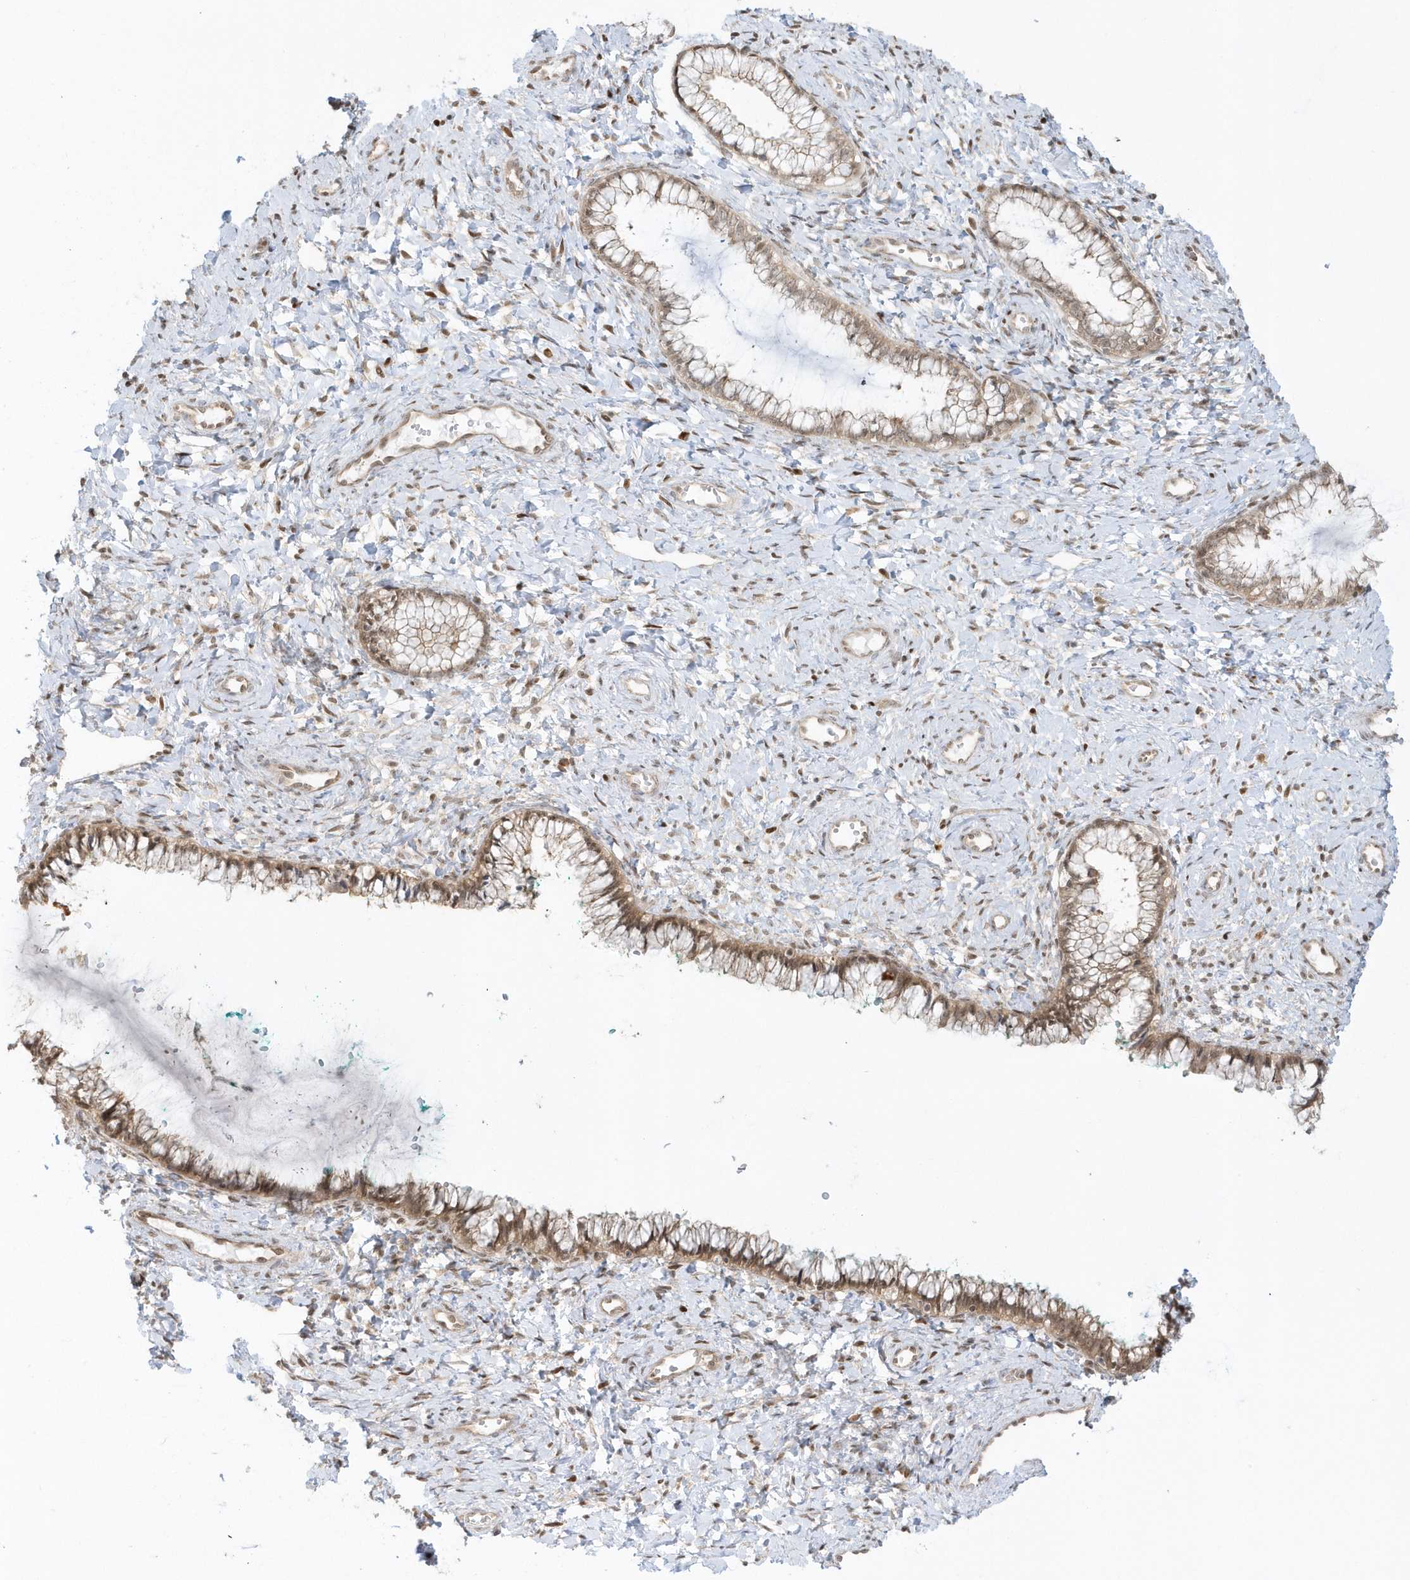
{"staining": {"intensity": "weak", "quantity": "25%-75%", "location": "cytoplasmic/membranous,nuclear"}, "tissue": "cervix", "cell_type": "Glandular cells", "image_type": "normal", "snomed": [{"axis": "morphology", "description": "Normal tissue, NOS"}, {"axis": "morphology", "description": "Adenocarcinoma, NOS"}, {"axis": "topography", "description": "Cervix"}], "caption": "Cervix was stained to show a protein in brown. There is low levels of weak cytoplasmic/membranous,nuclear positivity in about 25%-75% of glandular cells.", "gene": "PPP1R7", "patient": {"sex": "female", "age": 29}}